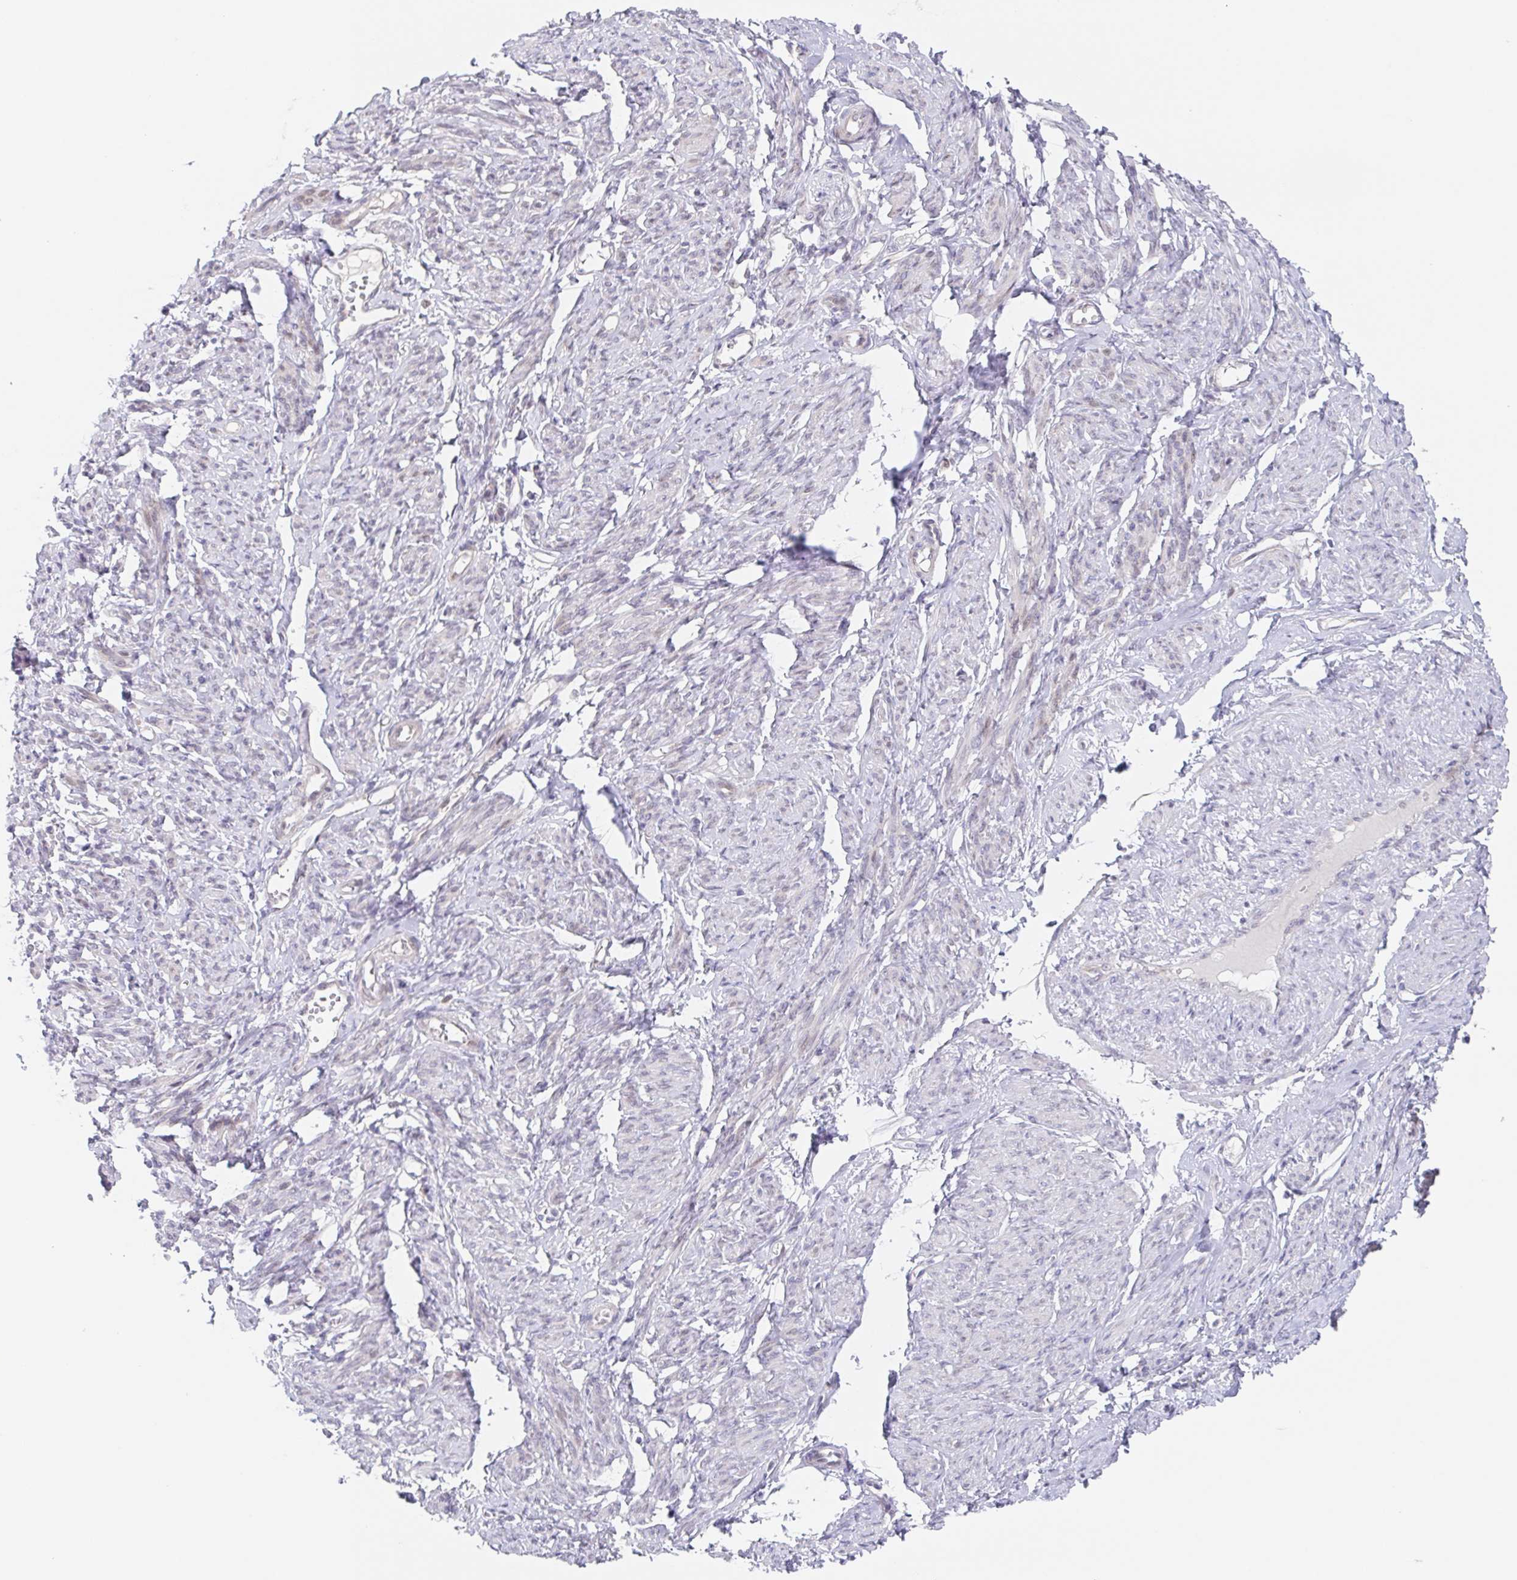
{"staining": {"intensity": "negative", "quantity": "none", "location": "none"}, "tissue": "smooth muscle", "cell_type": "Smooth muscle cells", "image_type": "normal", "snomed": [{"axis": "morphology", "description": "Normal tissue, NOS"}, {"axis": "topography", "description": "Smooth muscle"}], "caption": "This micrograph is of benign smooth muscle stained with IHC to label a protein in brown with the nuclei are counter-stained blue. There is no staining in smooth muscle cells.", "gene": "POU2F3", "patient": {"sex": "female", "age": 65}}